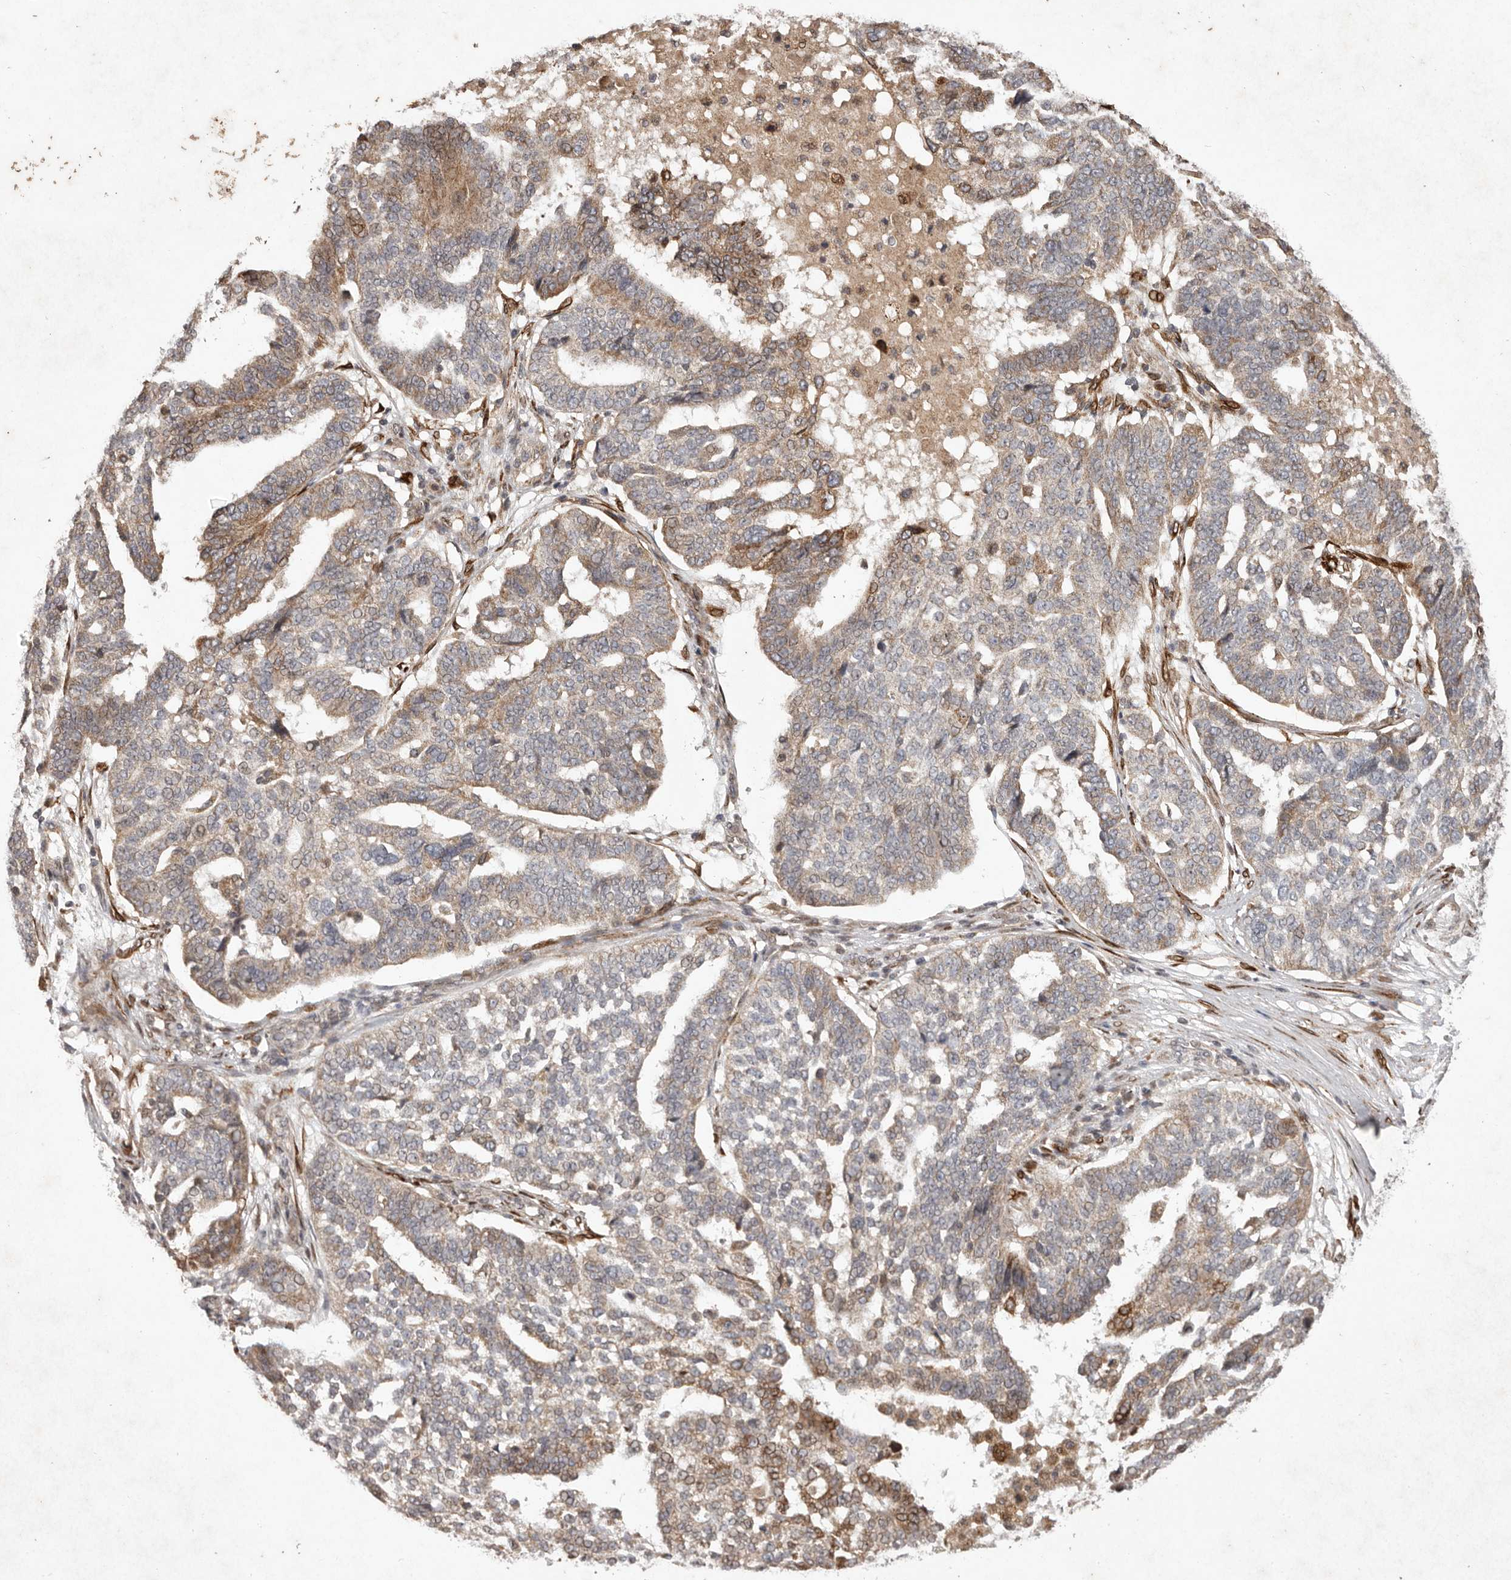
{"staining": {"intensity": "moderate", "quantity": "25%-75%", "location": "cytoplasmic/membranous"}, "tissue": "ovarian cancer", "cell_type": "Tumor cells", "image_type": "cancer", "snomed": [{"axis": "morphology", "description": "Cystadenocarcinoma, serous, NOS"}, {"axis": "topography", "description": "Ovary"}], "caption": "DAB immunohistochemical staining of serous cystadenocarcinoma (ovarian) exhibits moderate cytoplasmic/membranous protein positivity in approximately 25%-75% of tumor cells. (DAB = brown stain, brightfield microscopy at high magnification).", "gene": "PLOD2", "patient": {"sex": "female", "age": 59}}